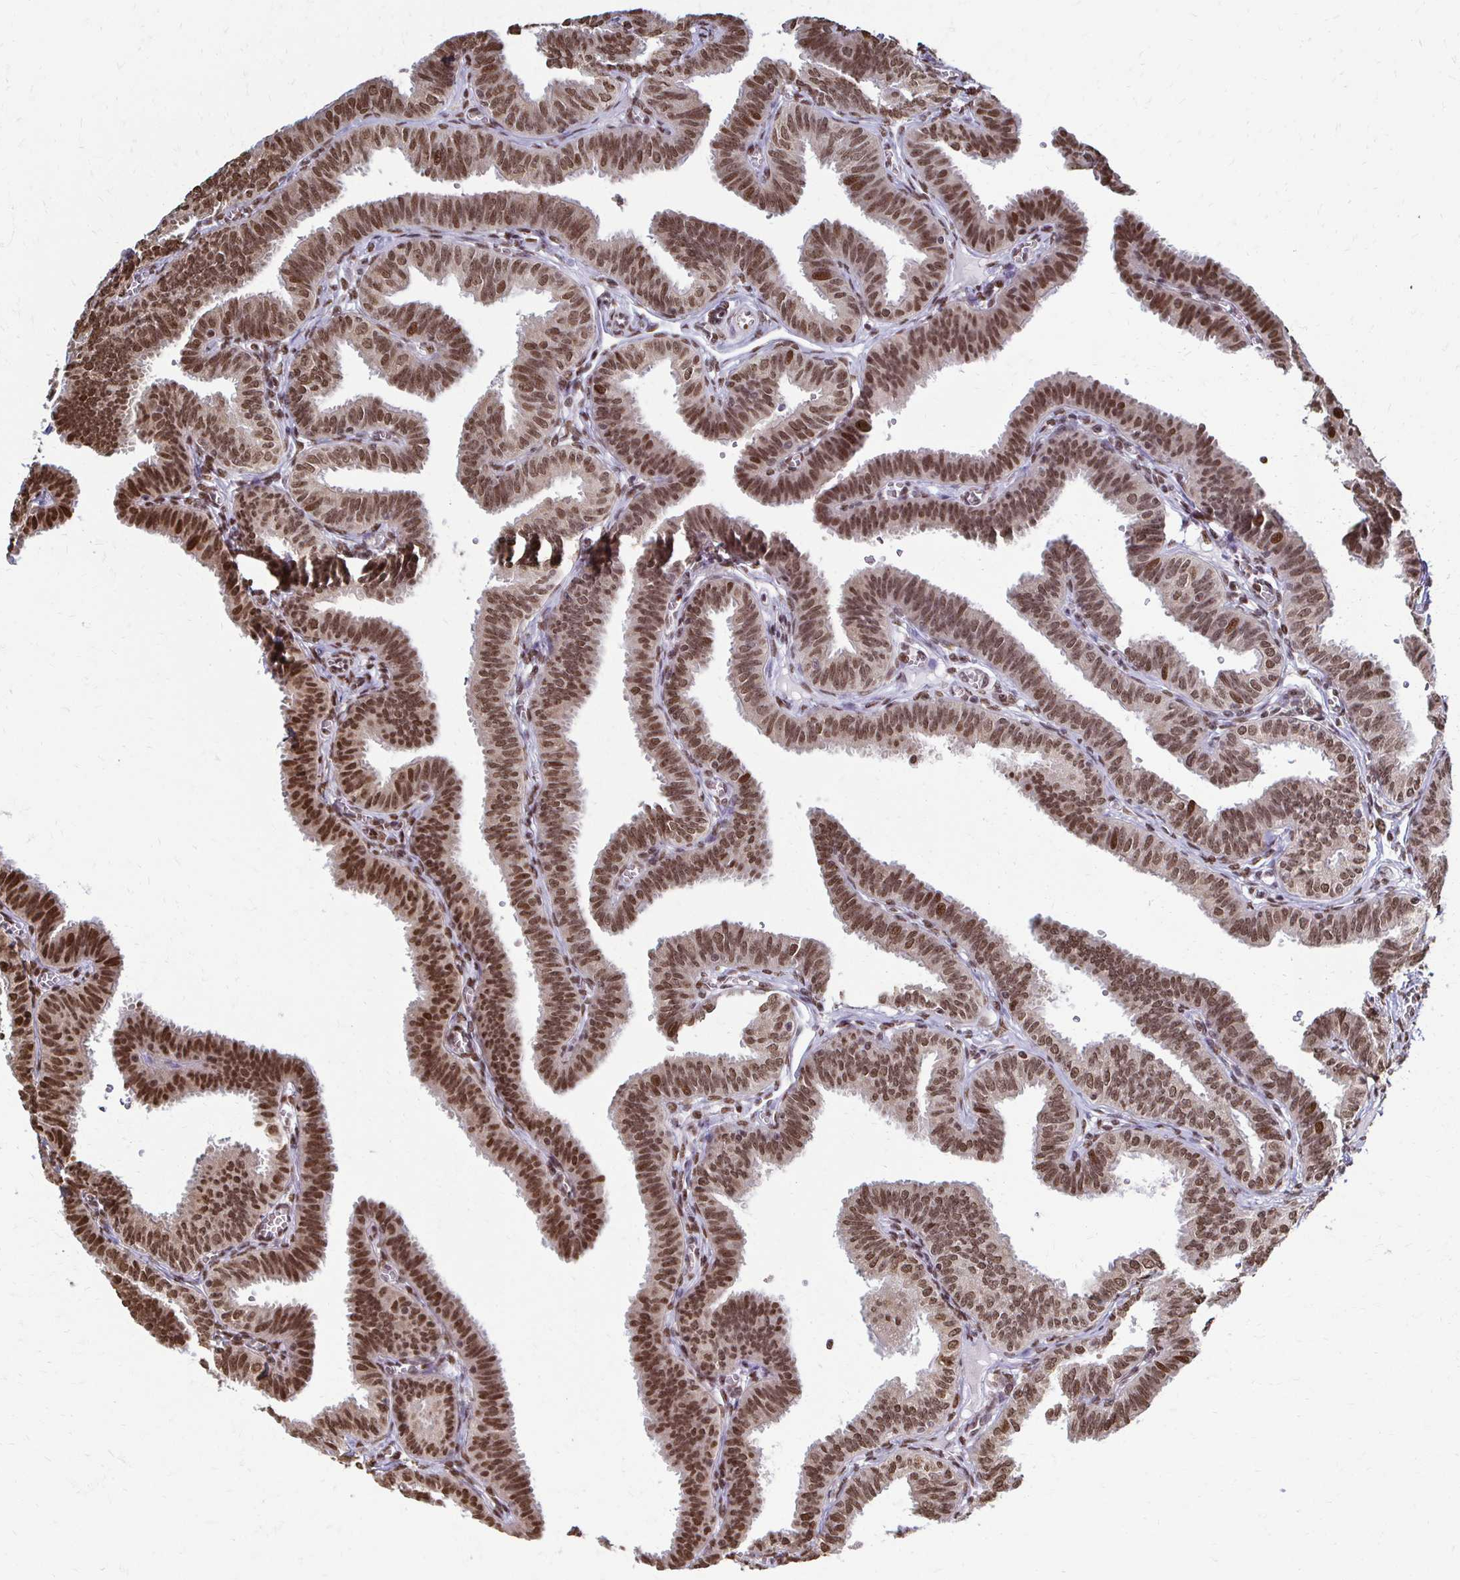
{"staining": {"intensity": "strong", "quantity": ">75%", "location": "nuclear"}, "tissue": "fallopian tube", "cell_type": "Glandular cells", "image_type": "normal", "snomed": [{"axis": "morphology", "description": "Normal tissue, NOS"}, {"axis": "topography", "description": "Fallopian tube"}], "caption": "Immunohistochemical staining of normal human fallopian tube displays strong nuclear protein staining in approximately >75% of glandular cells.", "gene": "HOXA9", "patient": {"sex": "female", "age": 25}}